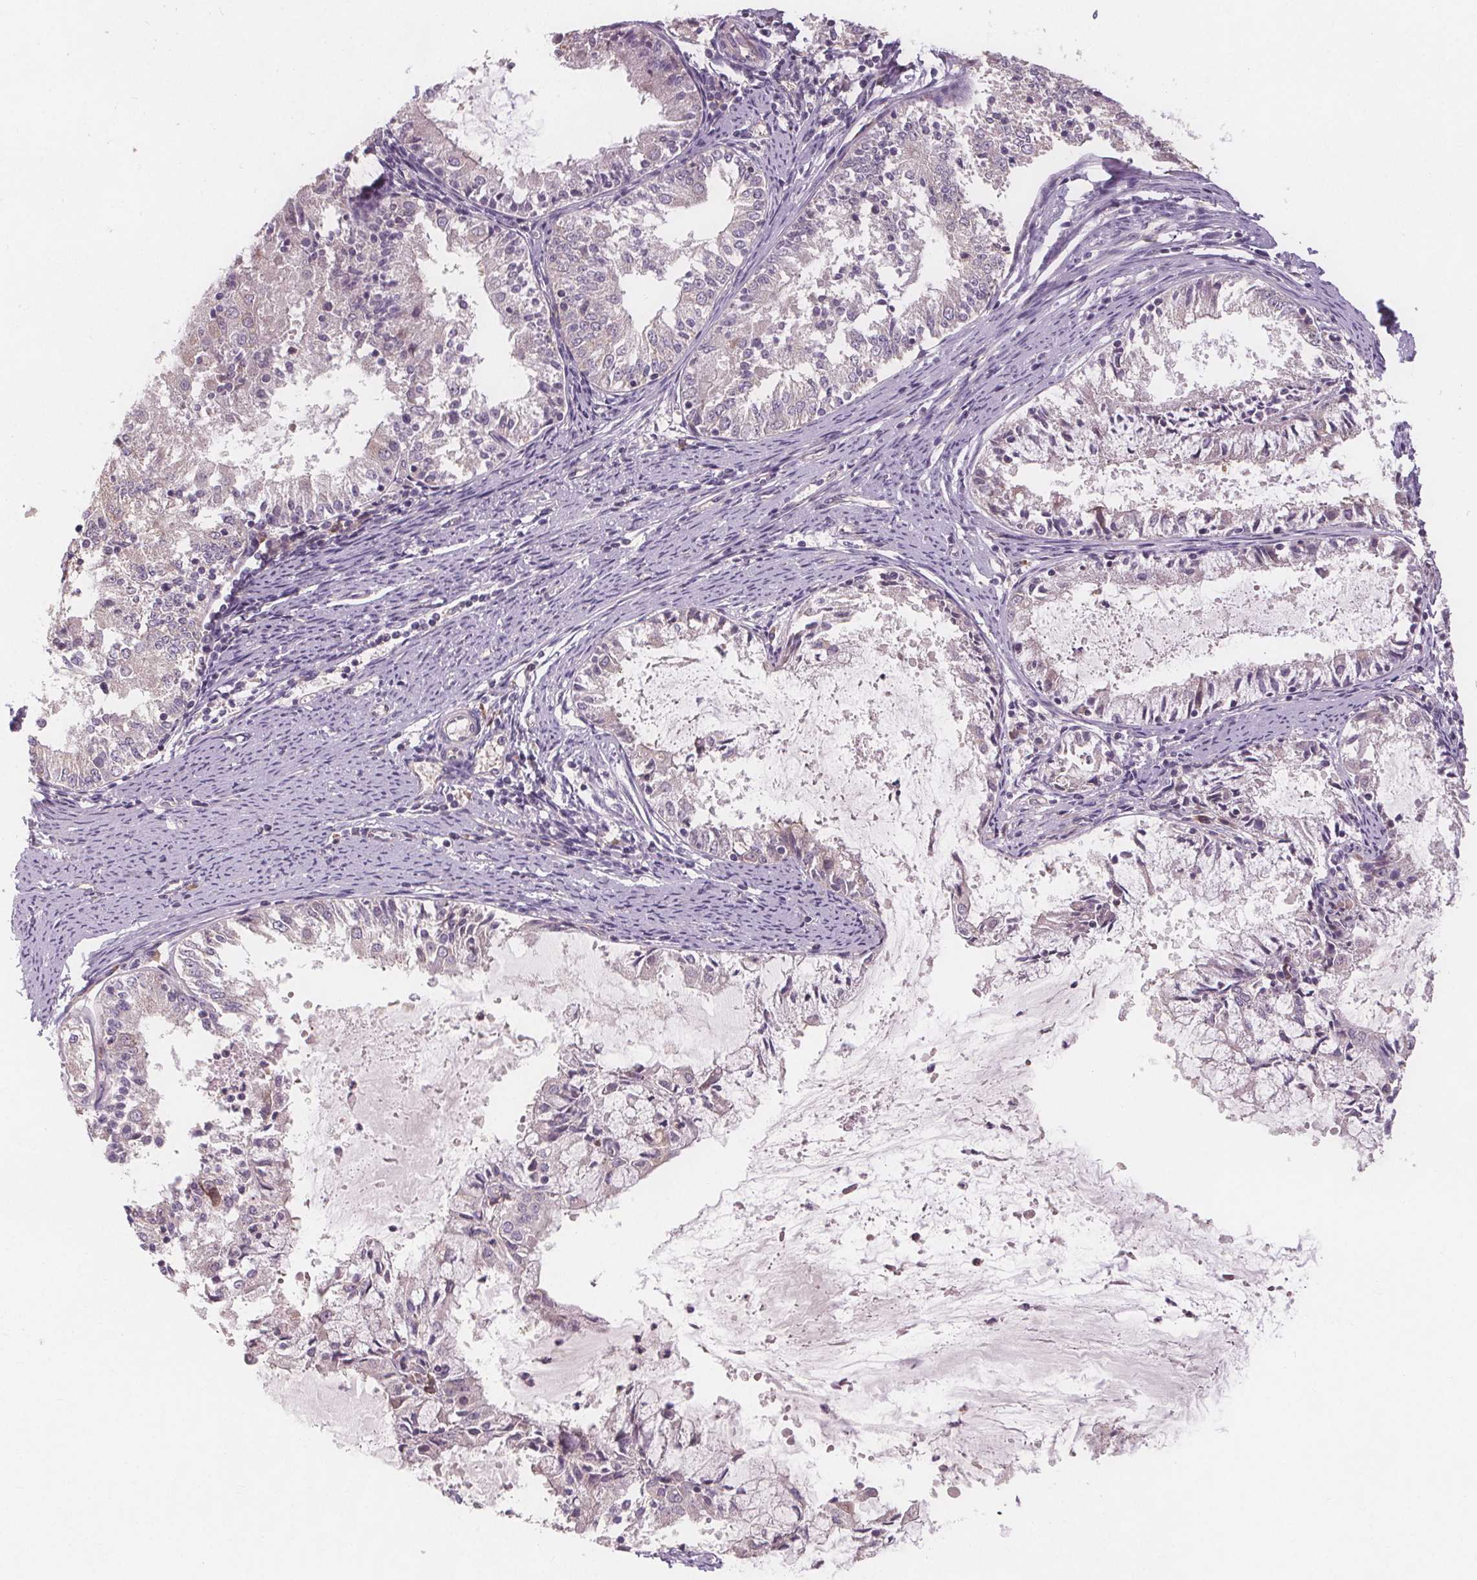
{"staining": {"intensity": "negative", "quantity": "none", "location": "none"}, "tissue": "endometrial cancer", "cell_type": "Tumor cells", "image_type": "cancer", "snomed": [{"axis": "morphology", "description": "Adenocarcinoma, NOS"}, {"axis": "topography", "description": "Endometrium"}], "caption": "This is an immunohistochemistry micrograph of human endometrial cancer (adenocarcinoma). There is no expression in tumor cells.", "gene": "TMEM80", "patient": {"sex": "female", "age": 57}}